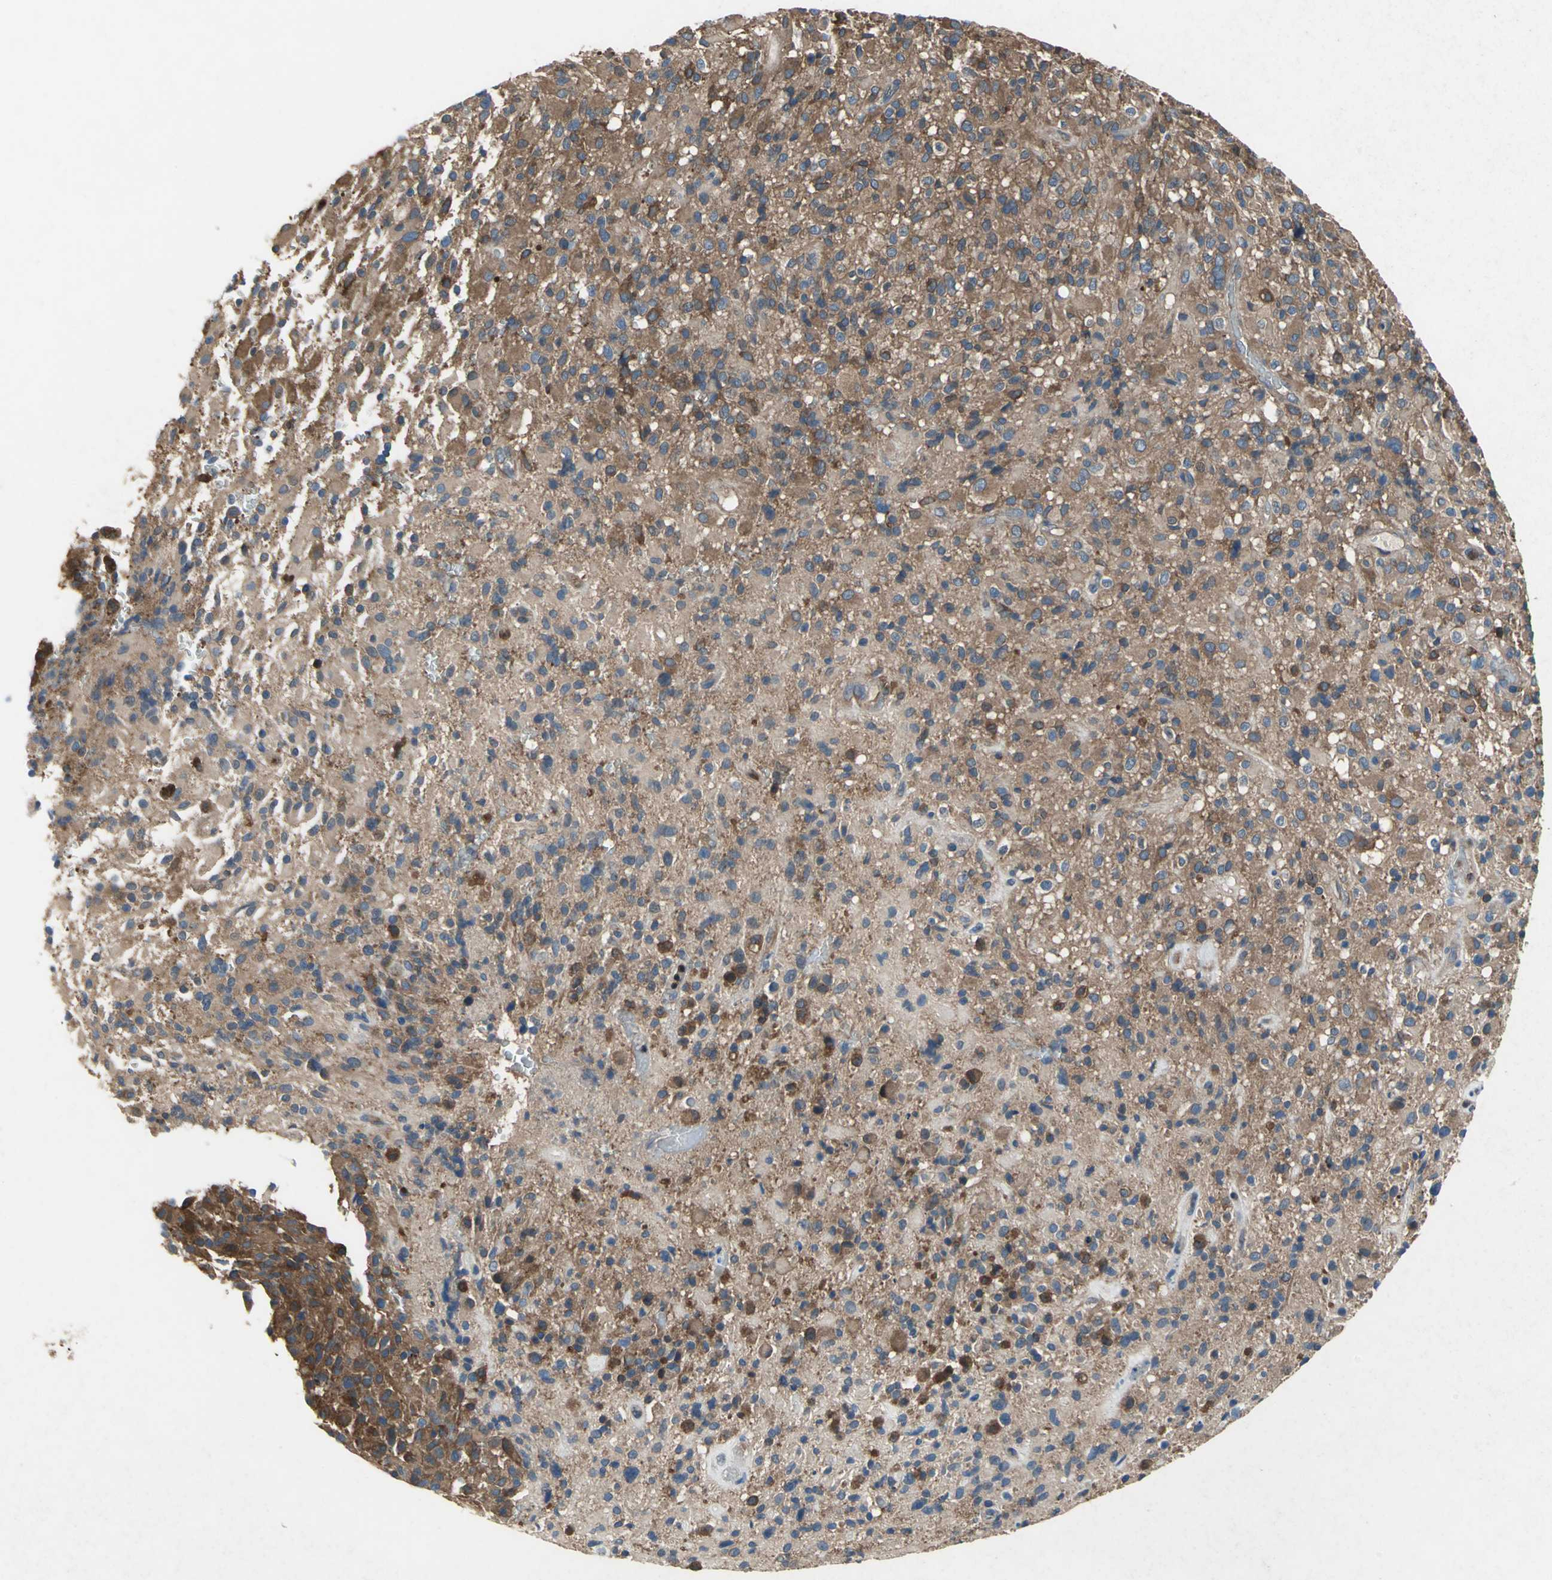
{"staining": {"intensity": "strong", "quantity": ">75%", "location": "cytoplasmic/membranous"}, "tissue": "glioma", "cell_type": "Tumor cells", "image_type": "cancer", "snomed": [{"axis": "morphology", "description": "Glioma, malignant, High grade"}, {"axis": "topography", "description": "Brain"}], "caption": "High-power microscopy captured an IHC histopathology image of high-grade glioma (malignant), revealing strong cytoplasmic/membranous staining in about >75% of tumor cells.", "gene": "CAPN1", "patient": {"sex": "male", "age": 71}}